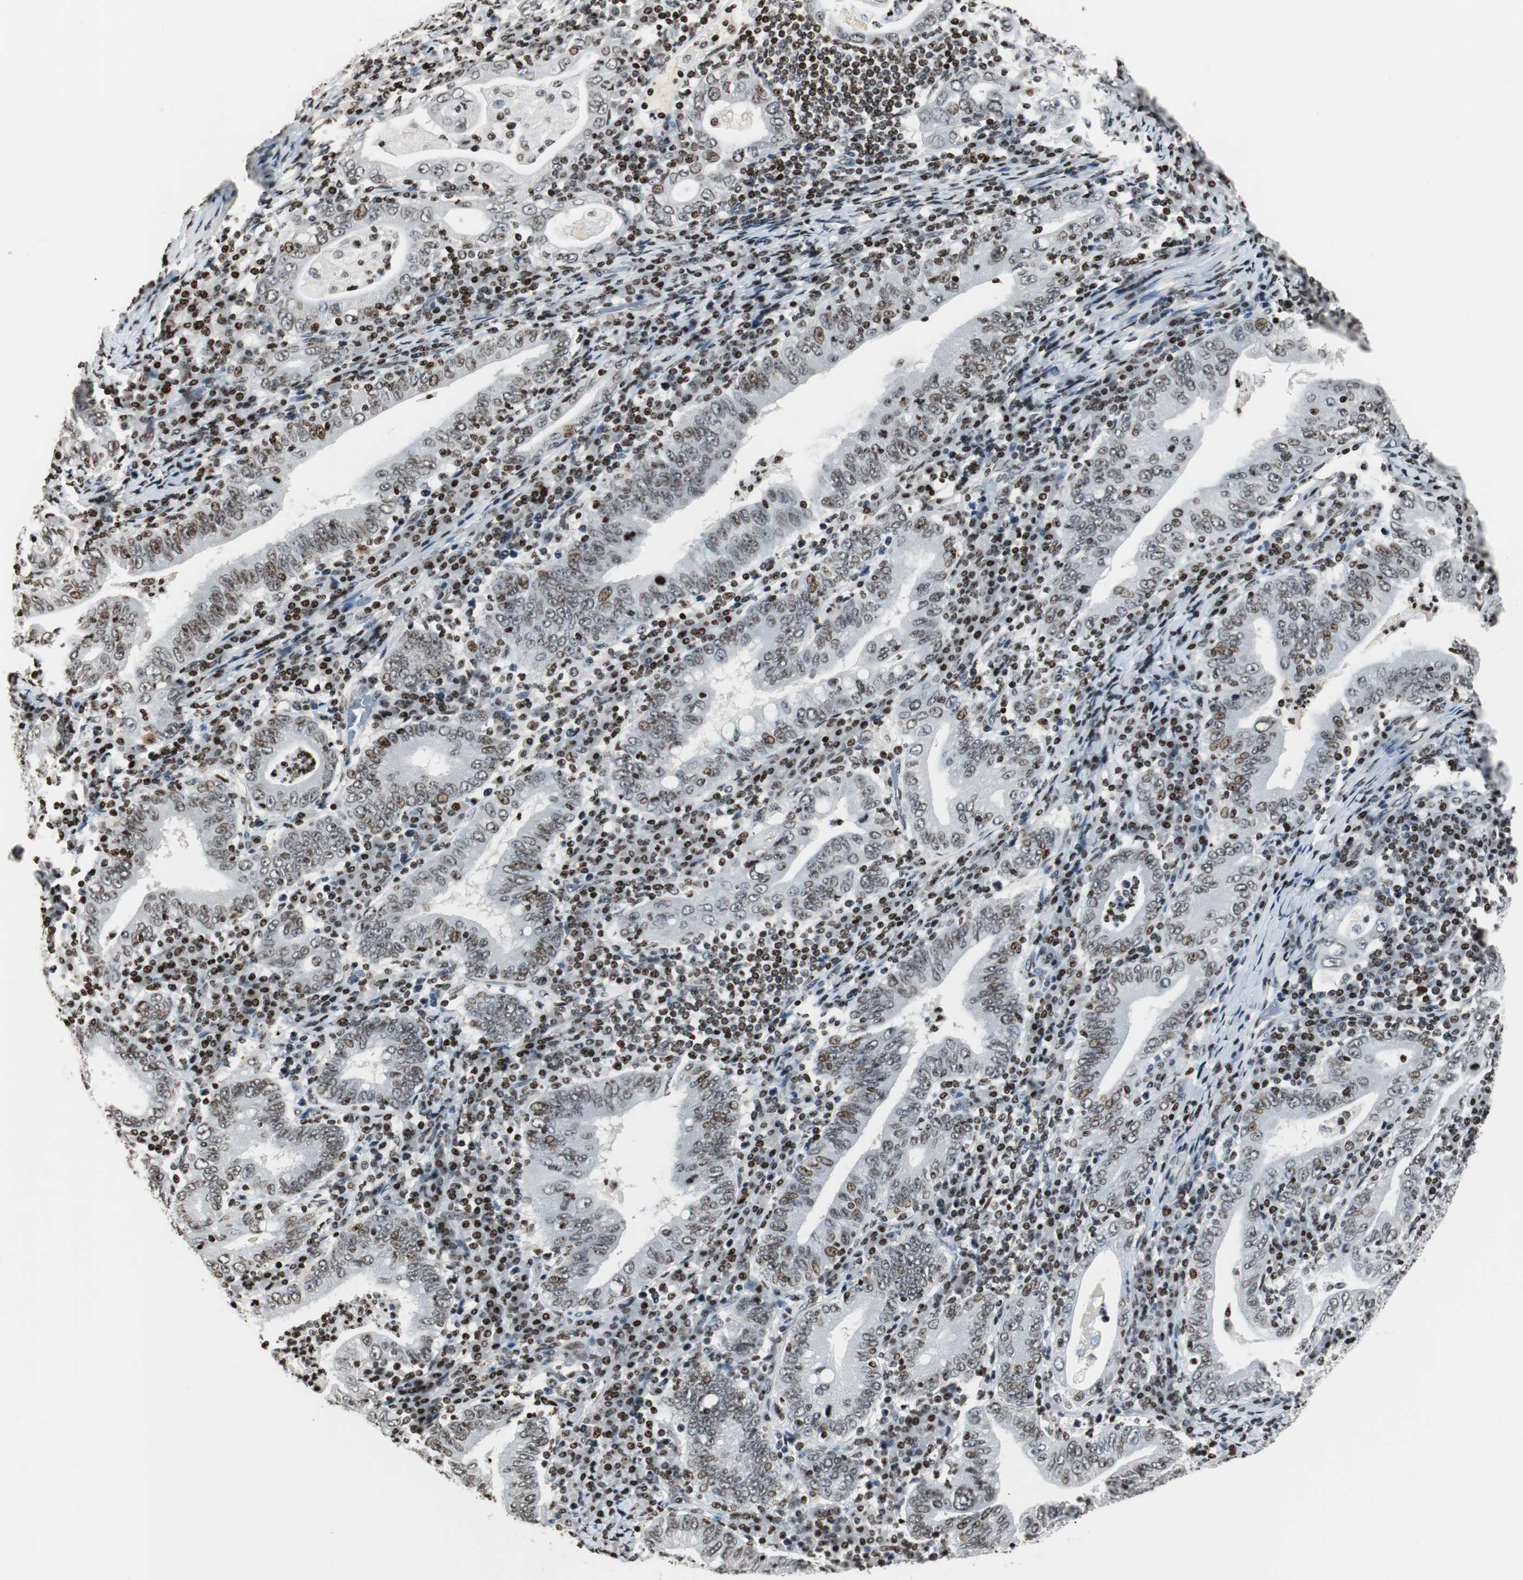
{"staining": {"intensity": "moderate", "quantity": ">75%", "location": "nuclear"}, "tissue": "stomach cancer", "cell_type": "Tumor cells", "image_type": "cancer", "snomed": [{"axis": "morphology", "description": "Normal tissue, NOS"}, {"axis": "morphology", "description": "Adenocarcinoma, NOS"}, {"axis": "topography", "description": "Esophagus"}, {"axis": "topography", "description": "Stomach, upper"}, {"axis": "topography", "description": "Peripheral nerve tissue"}], "caption": "Stomach cancer (adenocarcinoma) tissue demonstrates moderate nuclear positivity in approximately >75% of tumor cells", "gene": "PAXIP1", "patient": {"sex": "male", "age": 62}}